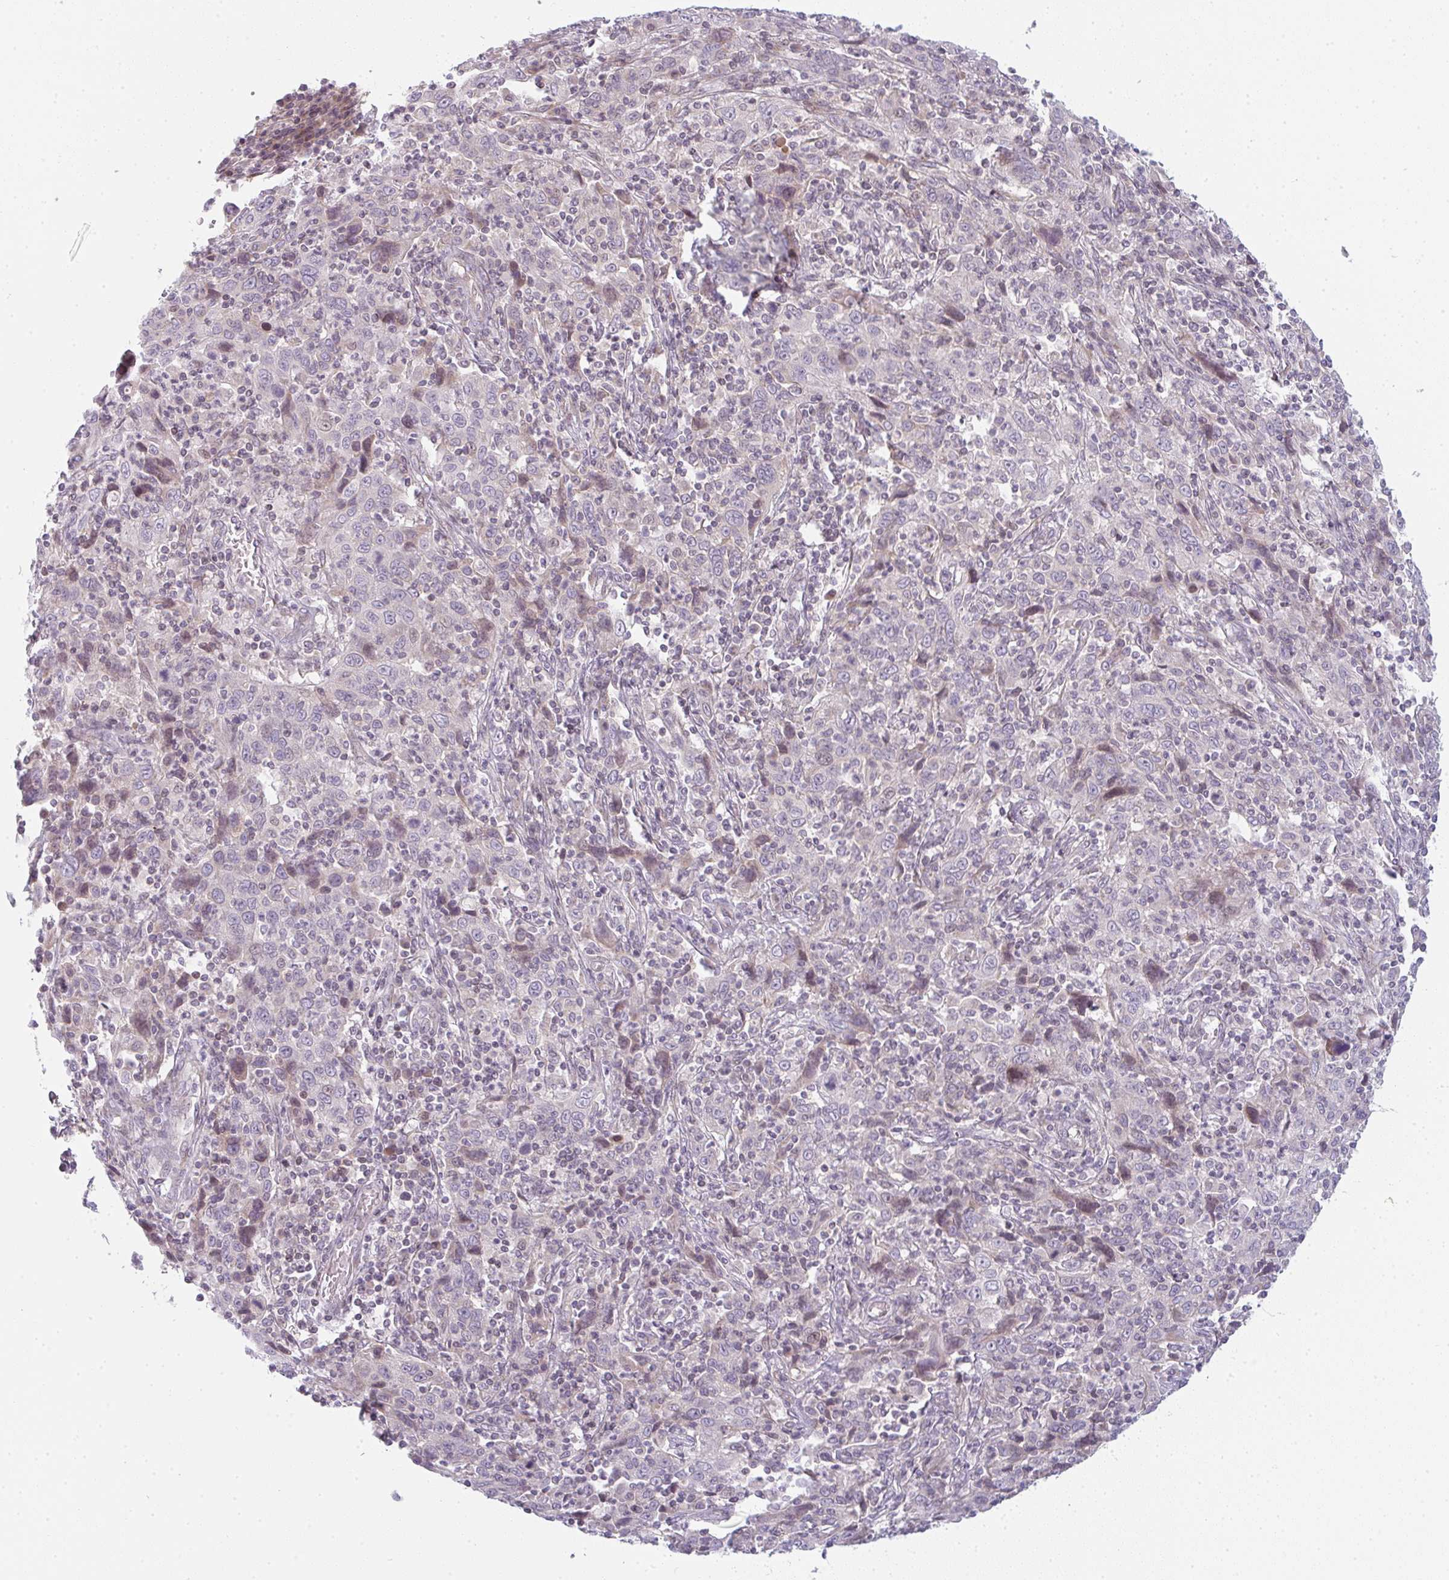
{"staining": {"intensity": "negative", "quantity": "none", "location": "none"}, "tissue": "cervical cancer", "cell_type": "Tumor cells", "image_type": "cancer", "snomed": [{"axis": "morphology", "description": "Squamous cell carcinoma, NOS"}, {"axis": "topography", "description": "Cervix"}], "caption": "Immunohistochemical staining of cervical cancer (squamous cell carcinoma) reveals no significant expression in tumor cells.", "gene": "TMEM237", "patient": {"sex": "female", "age": 46}}